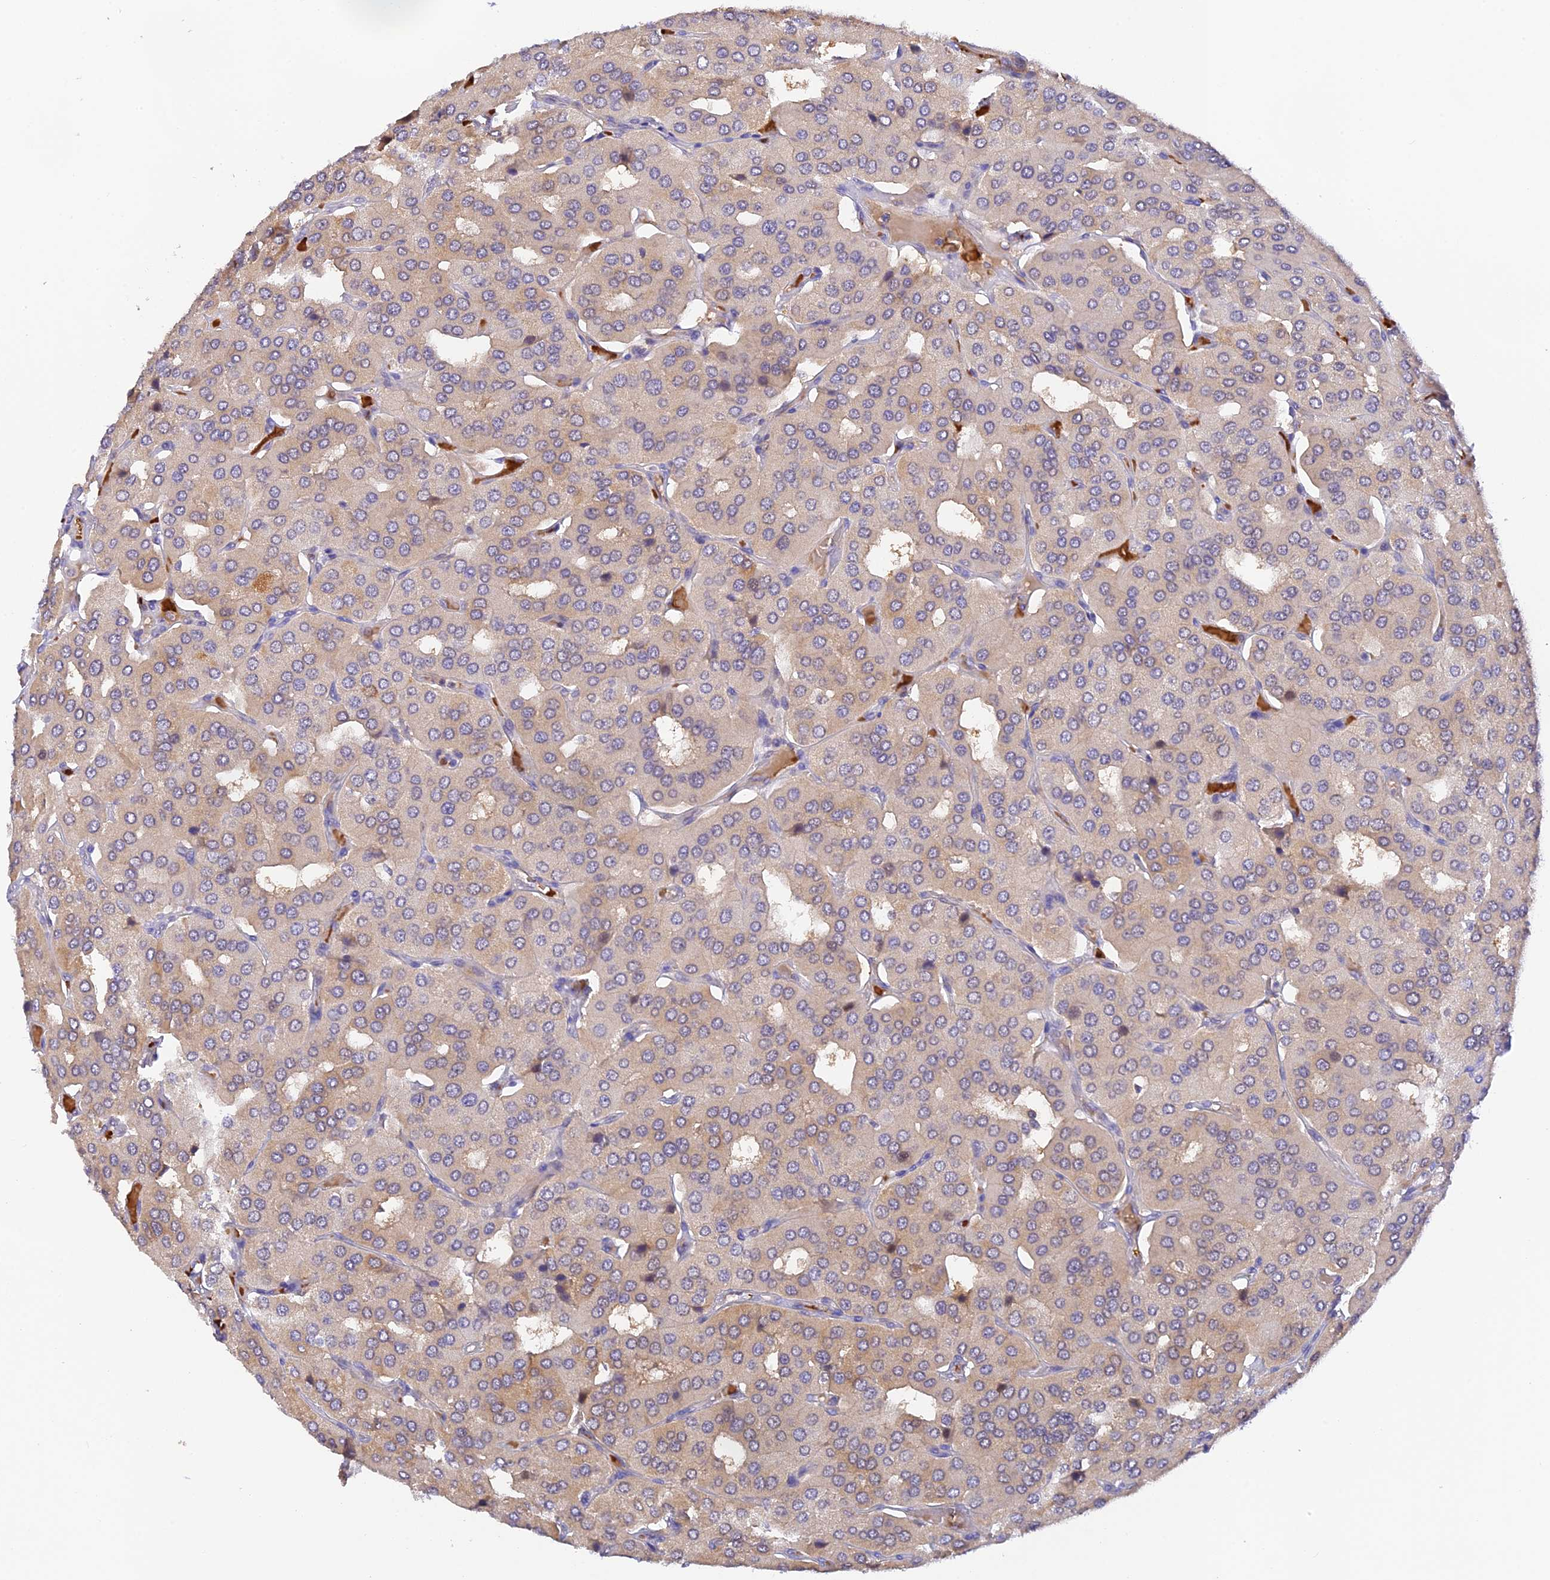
{"staining": {"intensity": "weak", "quantity": "<25%", "location": "cytoplasmic/membranous"}, "tissue": "parathyroid gland", "cell_type": "Glandular cells", "image_type": "normal", "snomed": [{"axis": "morphology", "description": "Normal tissue, NOS"}, {"axis": "morphology", "description": "Adenoma, NOS"}, {"axis": "topography", "description": "Parathyroid gland"}], "caption": "IHC image of normal parathyroid gland: parathyroid gland stained with DAB exhibits no significant protein staining in glandular cells. (DAB (3,3'-diaminobenzidine) immunohistochemistry (IHC) with hematoxylin counter stain).", "gene": "HDHD2", "patient": {"sex": "female", "age": 86}}